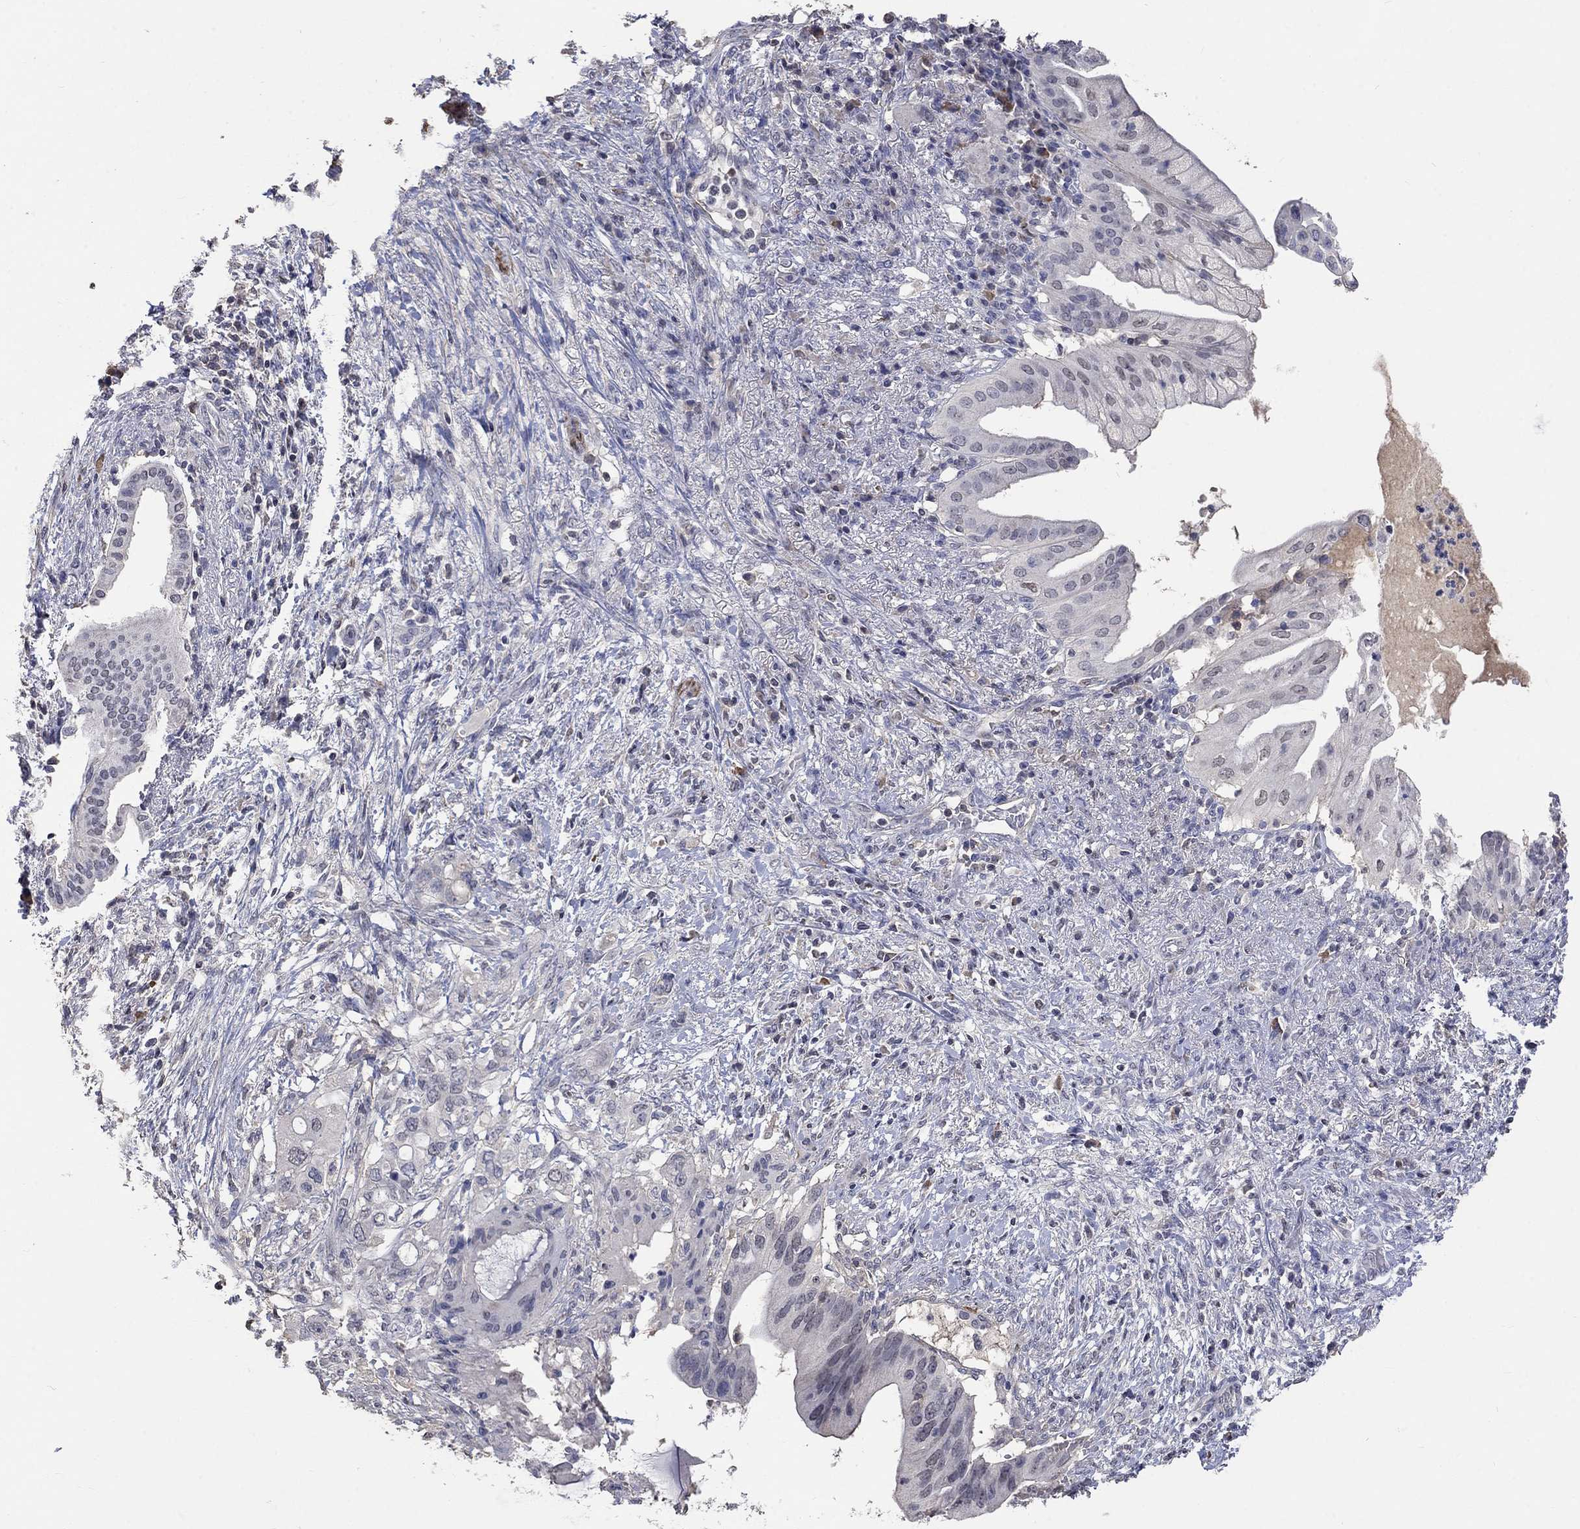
{"staining": {"intensity": "negative", "quantity": "none", "location": "none"}, "tissue": "pancreatic cancer", "cell_type": "Tumor cells", "image_type": "cancer", "snomed": [{"axis": "morphology", "description": "Adenocarcinoma, NOS"}, {"axis": "topography", "description": "Pancreas"}], "caption": "There is no significant staining in tumor cells of adenocarcinoma (pancreatic). The staining was performed using DAB to visualize the protein expression in brown, while the nuclei were stained in blue with hematoxylin (Magnification: 20x).", "gene": "ZBTB18", "patient": {"sex": "female", "age": 72}}